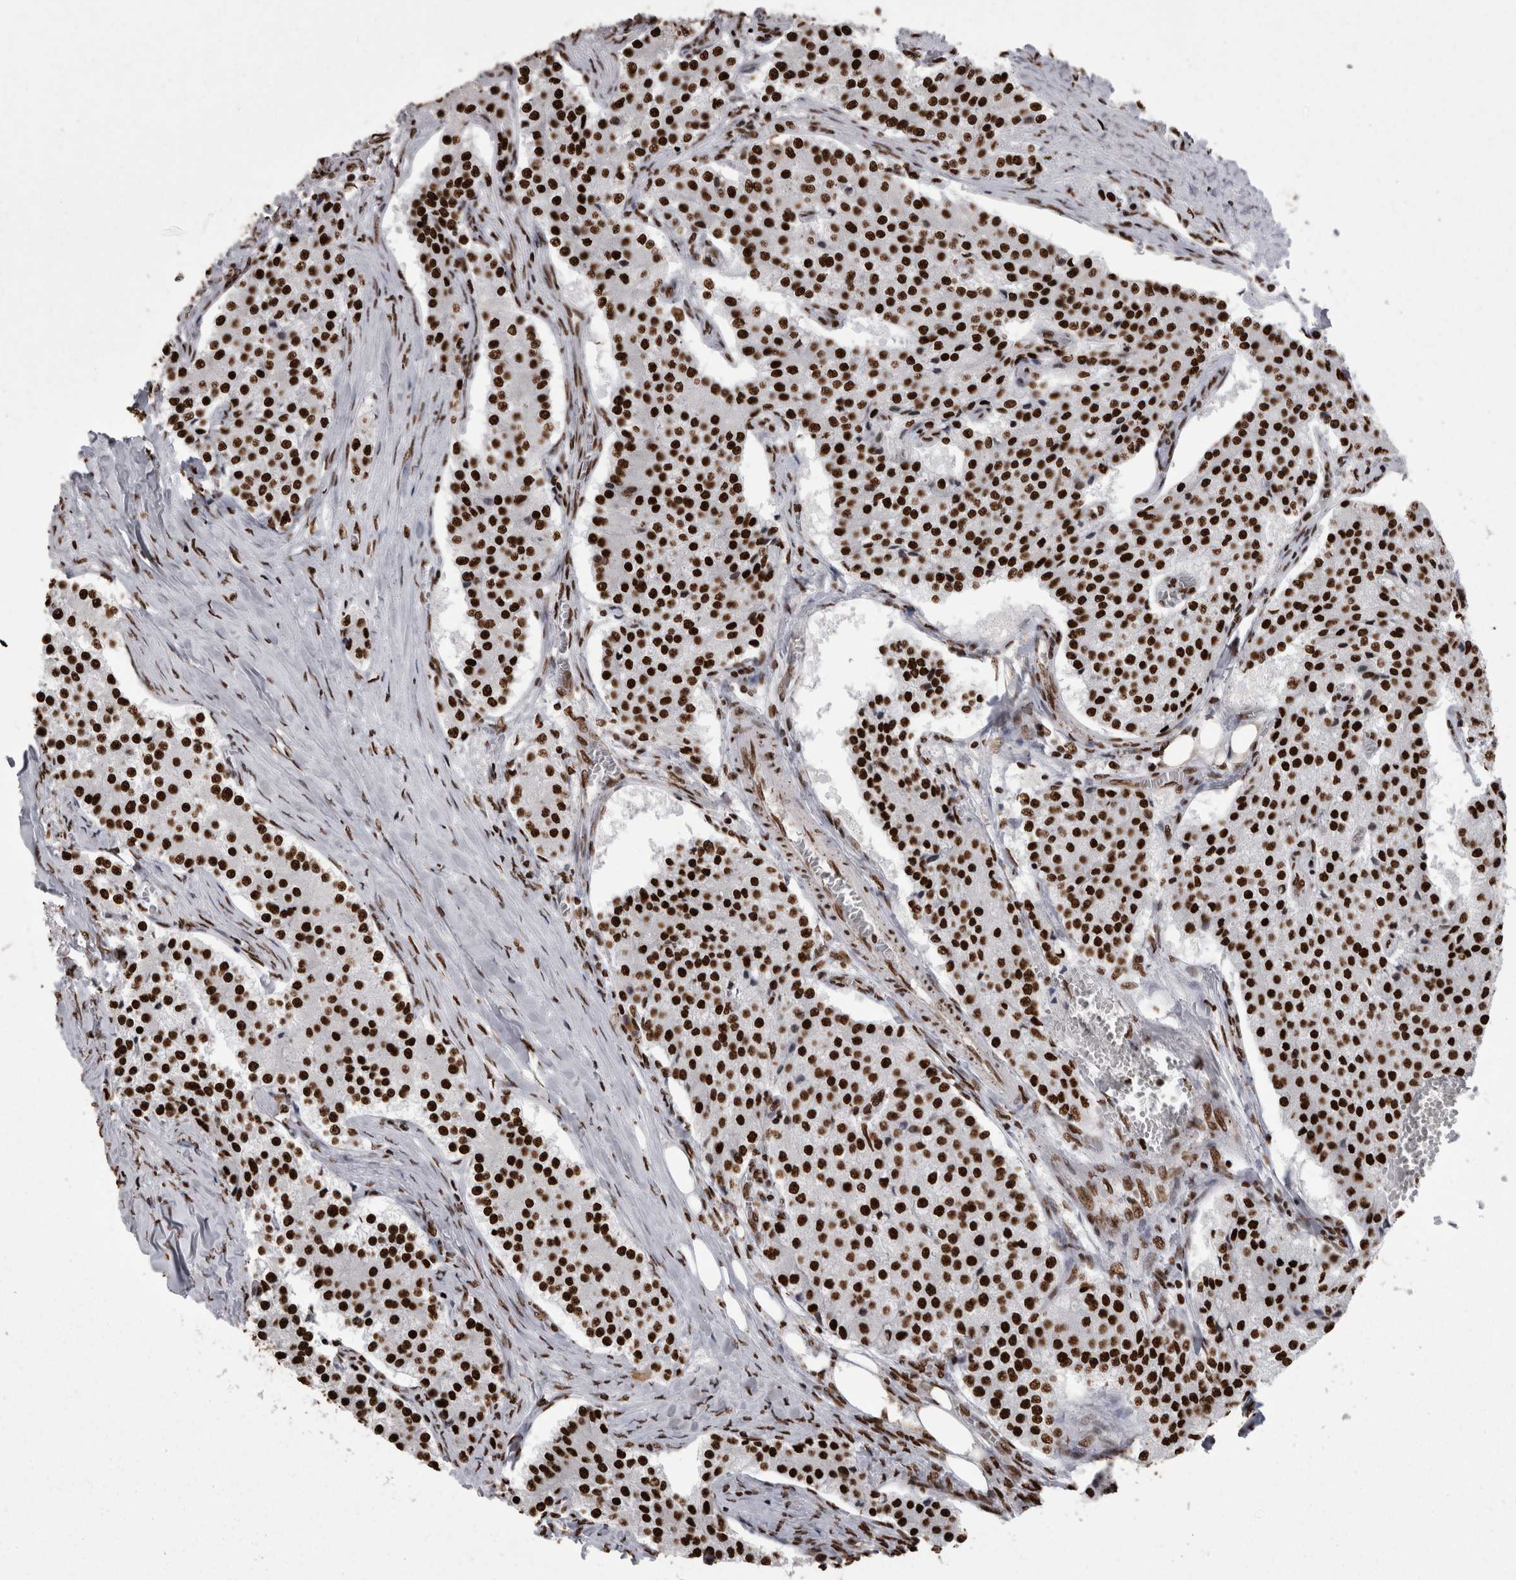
{"staining": {"intensity": "strong", "quantity": ">75%", "location": "nuclear"}, "tissue": "carcinoid", "cell_type": "Tumor cells", "image_type": "cancer", "snomed": [{"axis": "morphology", "description": "Carcinoid, malignant, NOS"}, {"axis": "topography", "description": "Colon"}], "caption": "Carcinoid tissue reveals strong nuclear expression in about >75% of tumor cells, visualized by immunohistochemistry.", "gene": "HNRNPM", "patient": {"sex": "female", "age": 52}}